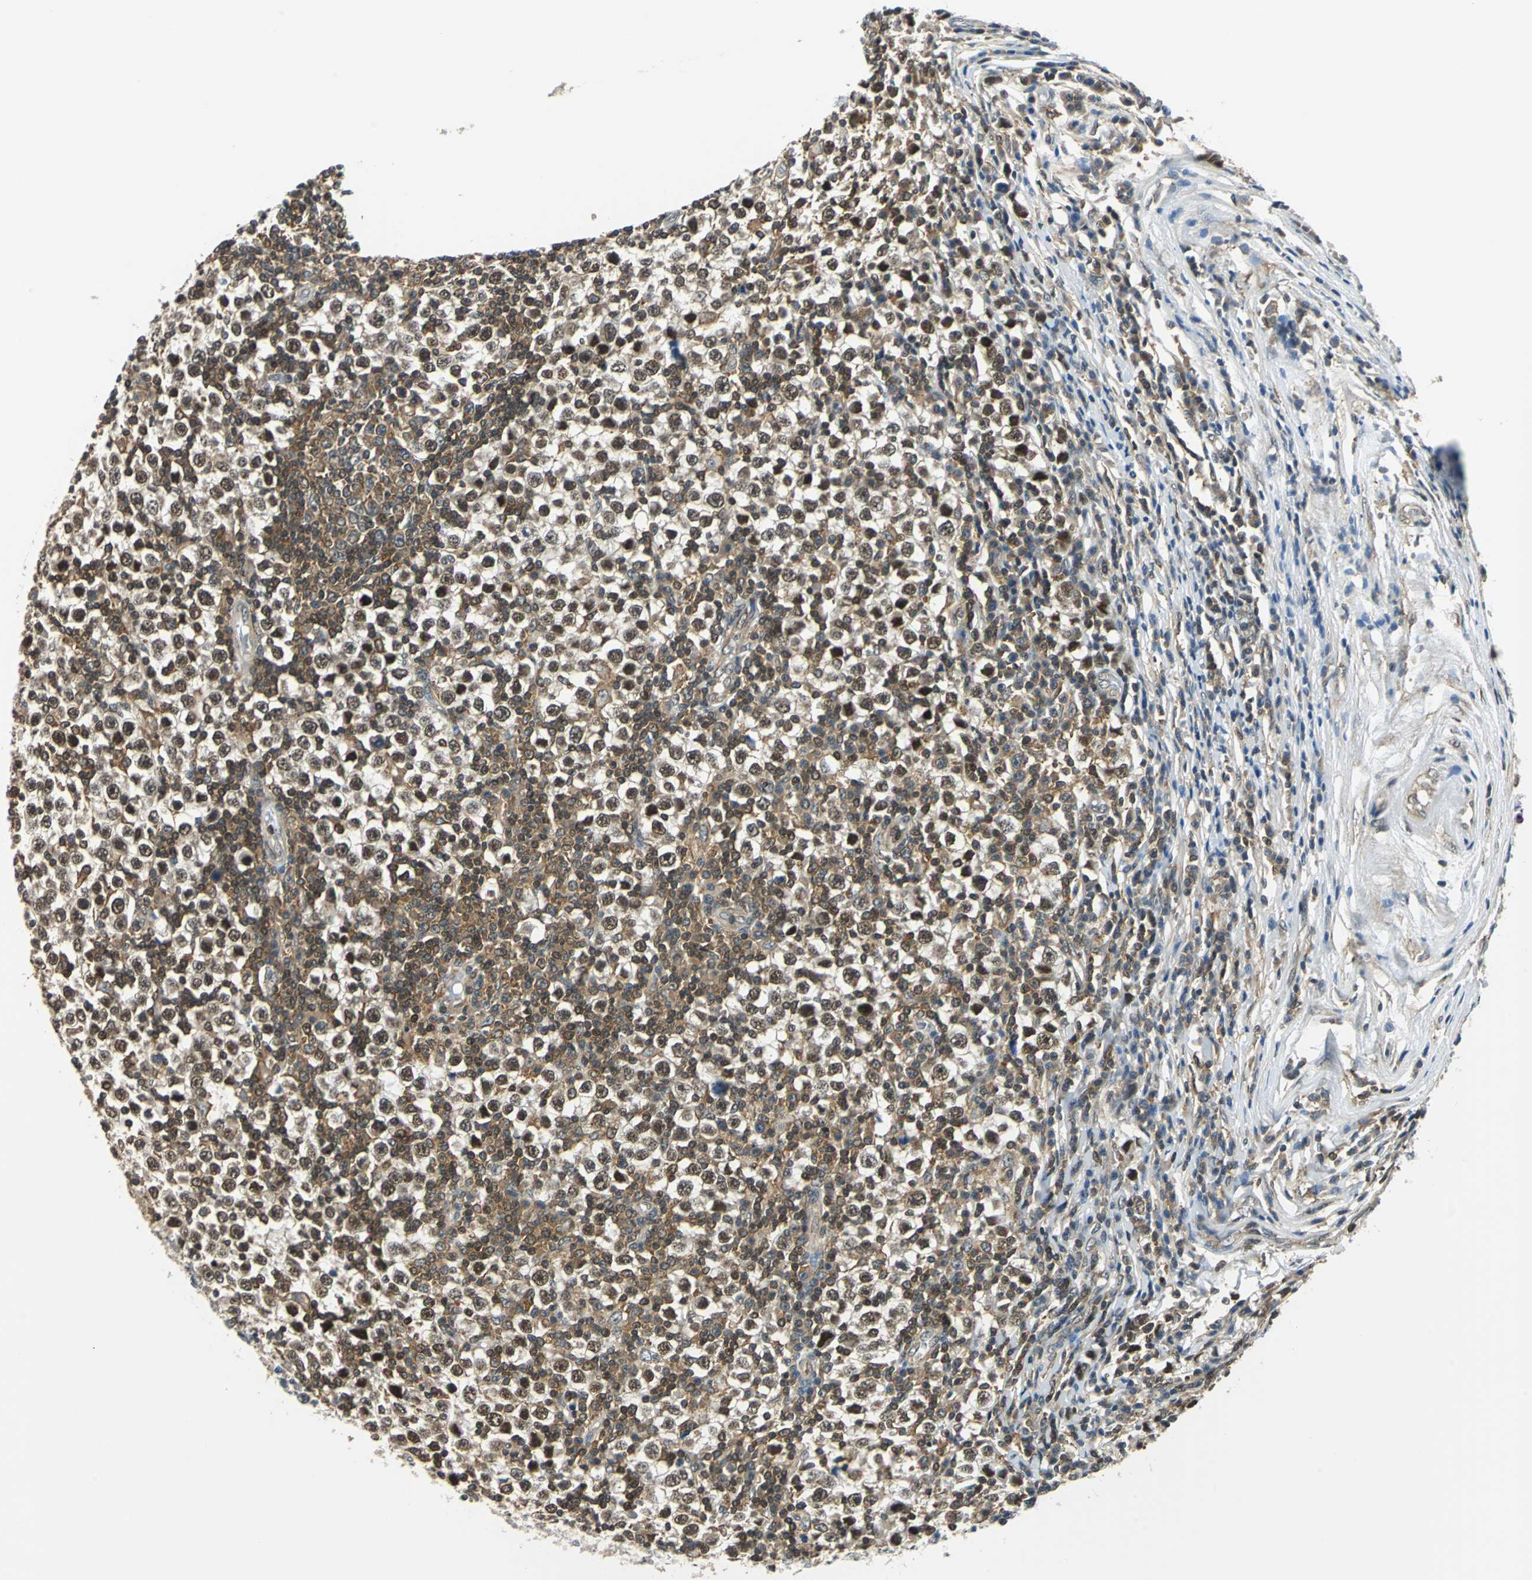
{"staining": {"intensity": "strong", "quantity": ">75%", "location": "cytoplasmic/membranous,nuclear"}, "tissue": "testis cancer", "cell_type": "Tumor cells", "image_type": "cancer", "snomed": [{"axis": "morphology", "description": "Seminoma, NOS"}, {"axis": "topography", "description": "Testis"}], "caption": "Testis cancer tissue reveals strong cytoplasmic/membranous and nuclear staining in about >75% of tumor cells, visualized by immunohistochemistry.", "gene": "ARPC3", "patient": {"sex": "male", "age": 65}}